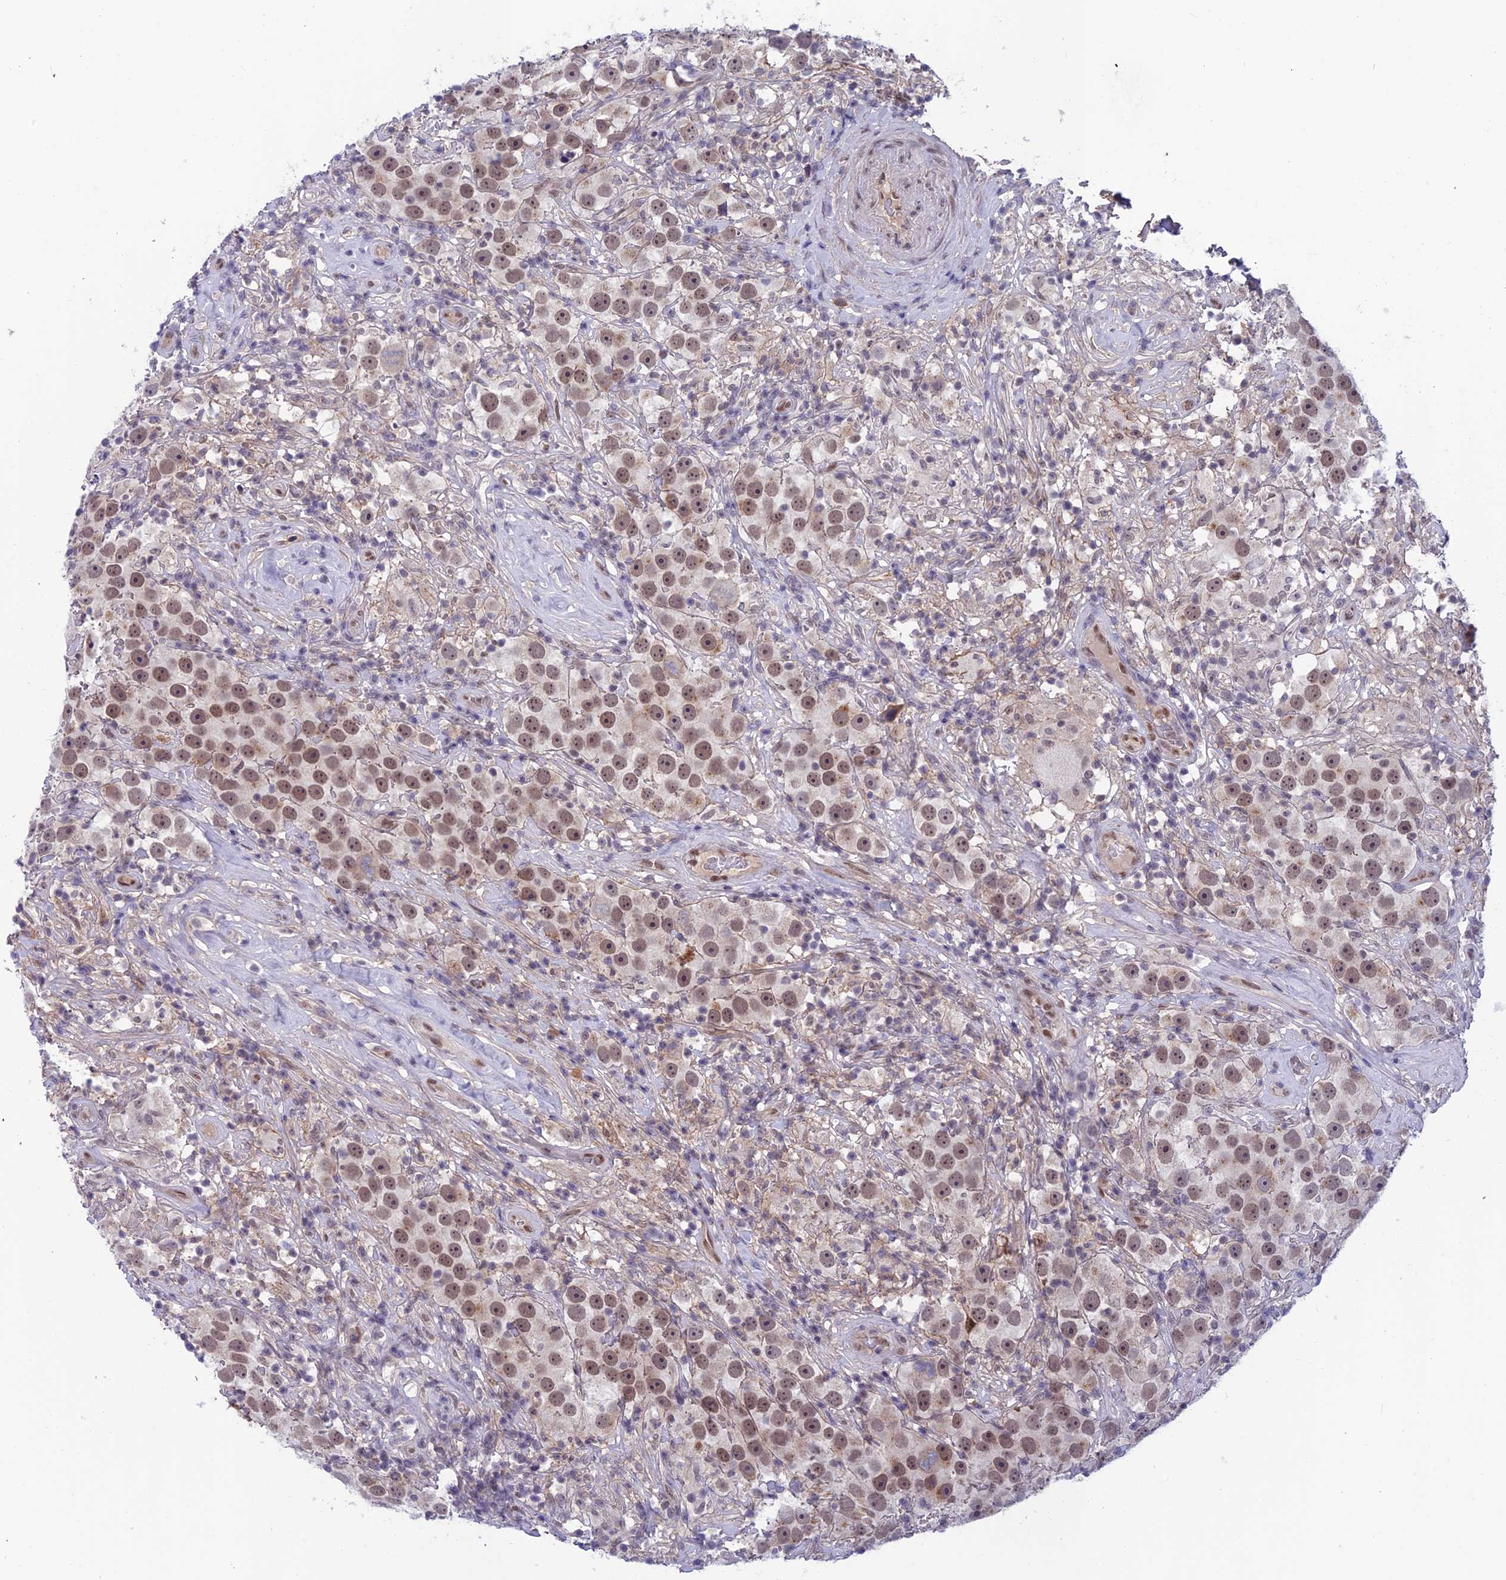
{"staining": {"intensity": "weak", "quantity": ">75%", "location": "nuclear"}, "tissue": "testis cancer", "cell_type": "Tumor cells", "image_type": "cancer", "snomed": [{"axis": "morphology", "description": "Seminoma, NOS"}, {"axis": "topography", "description": "Testis"}], "caption": "High-power microscopy captured an immunohistochemistry photomicrograph of testis seminoma, revealing weak nuclear staining in about >75% of tumor cells. (Stains: DAB in brown, nuclei in blue, Microscopy: brightfield microscopy at high magnification).", "gene": "FKBPL", "patient": {"sex": "male", "age": 49}}